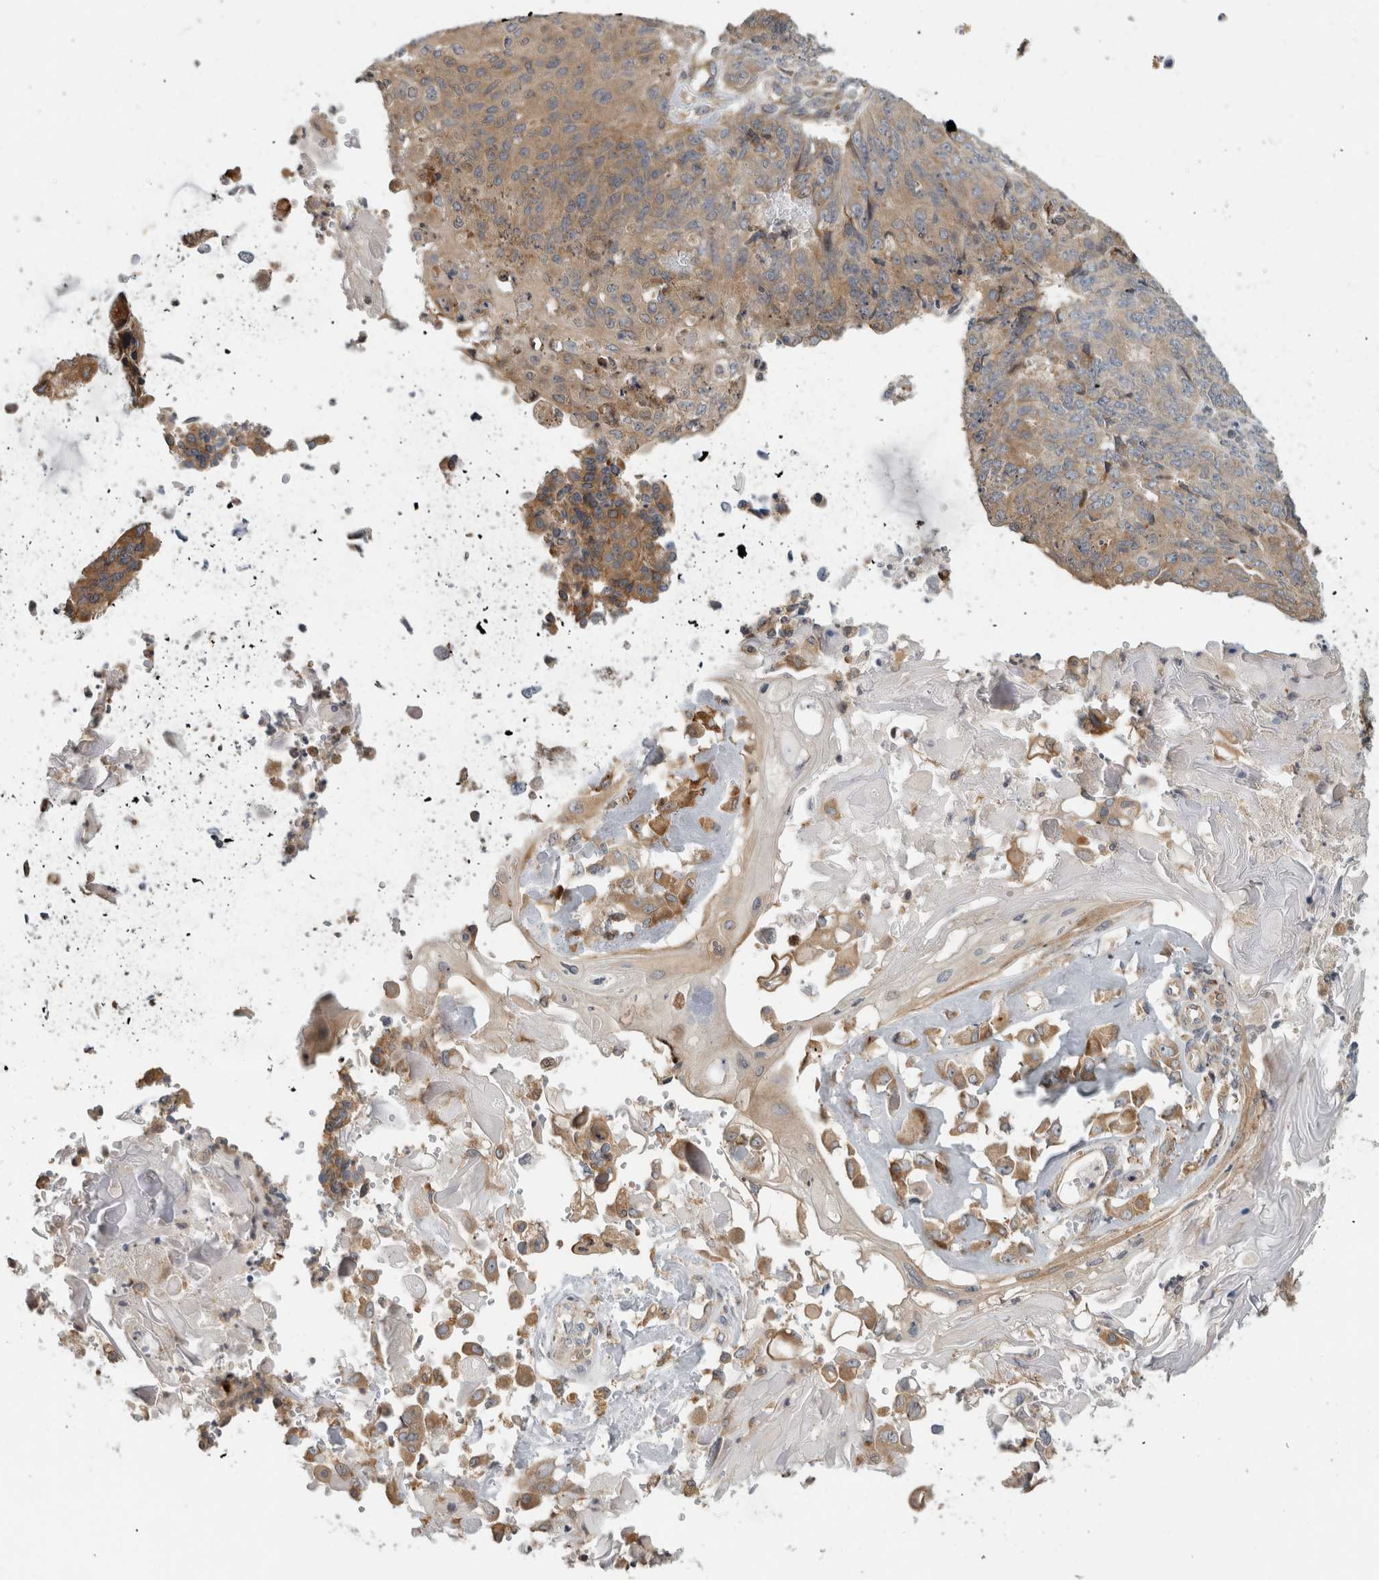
{"staining": {"intensity": "moderate", "quantity": ">75%", "location": "cytoplasmic/membranous"}, "tissue": "endometrial cancer", "cell_type": "Tumor cells", "image_type": "cancer", "snomed": [{"axis": "morphology", "description": "Adenocarcinoma, NOS"}, {"axis": "topography", "description": "Endometrium"}], "caption": "A micrograph showing moderate cytoplasmic/membranous expression in about >75% of tumor cells in endometrial cancer (adenocarcinoma), as visualized by brown immunohistochemical staining.", "gene": "PARP6", "patient": {"sex": "female", "age": 32}}